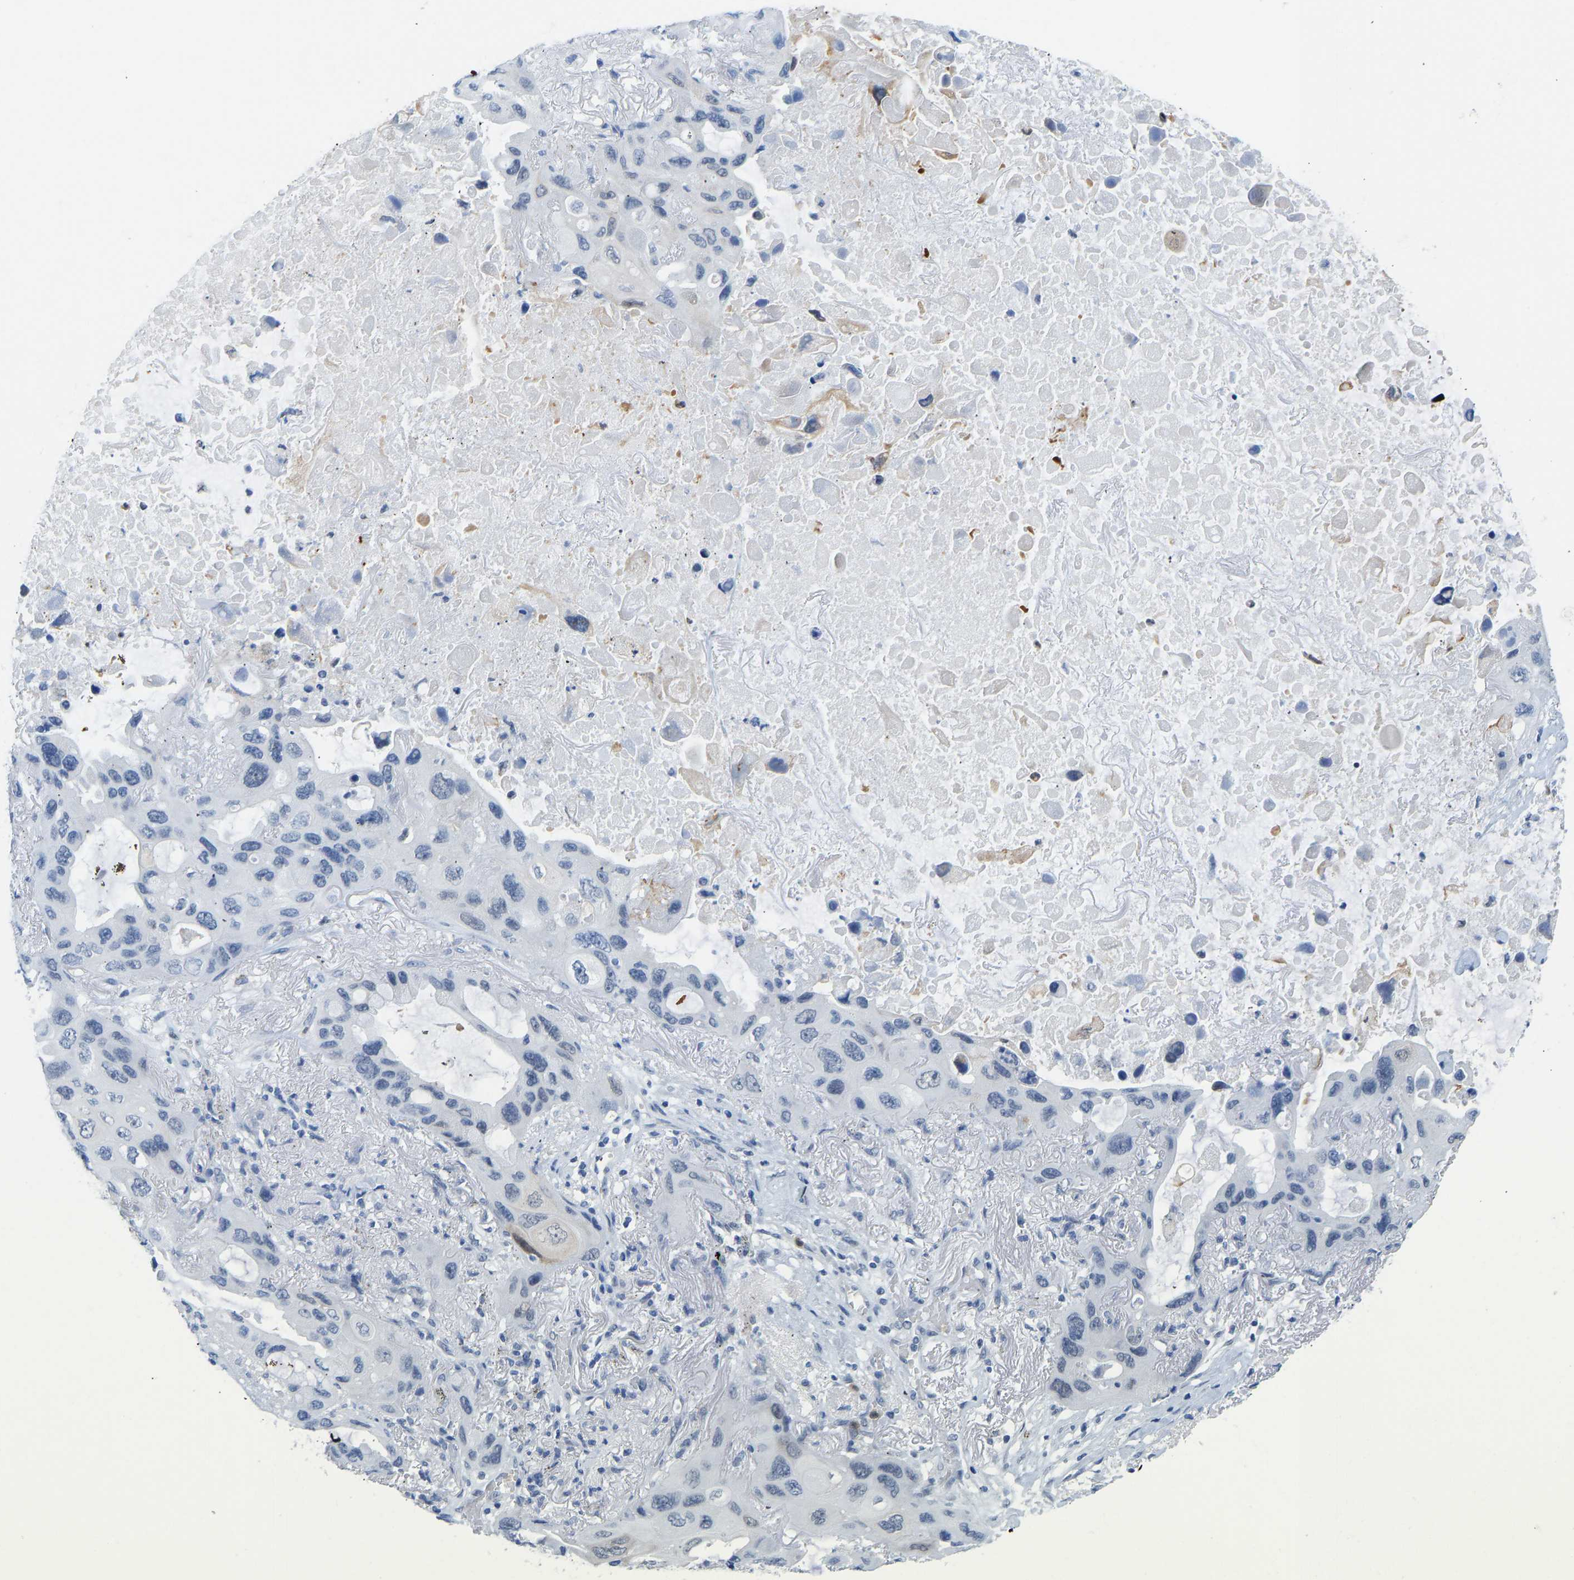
{"staining": {"intensity": "negative", "quantity": "none", "location": "none"}, "tissue": "lung cancer", "cell_type": "Tumor cells", "image_type": "cancer", "snomed": [{"axis": "morphology", "description": "Squamous cell carcinoma, NOS"}, {"axis": "topography", "description": "Lung"}], "caption": "Immunohistochemical staining of human lung cancer exhibits no significant positivity in tumor cells.", "gene": "TXNDC2", "patient": {"sex": "female", "age": 73}}